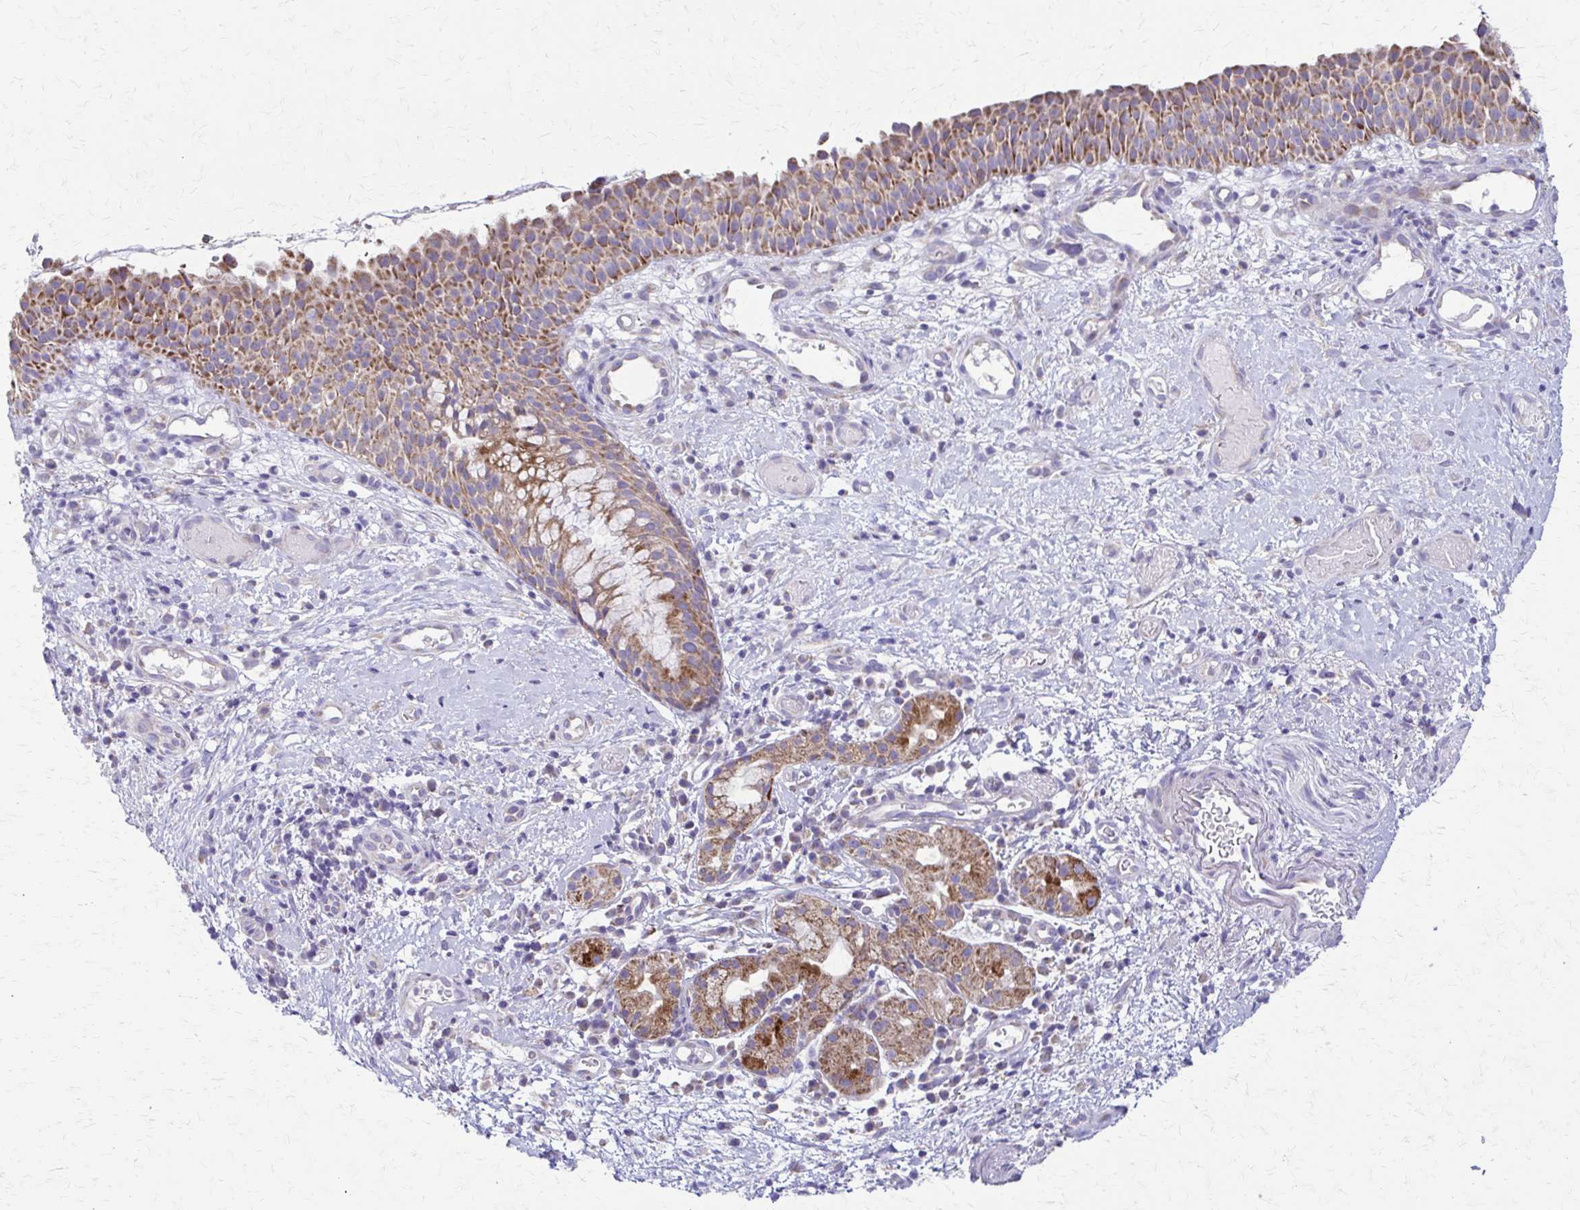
{"staining": {"intensity": "moderate", "quantity": "25%-75%", "location": "cytoplasmic/membranous"}, "tissue": "nasopharynx", "cell_type": "Respiratory epithelial cells", "image_type": "normal", "snomed": [{"axis": "morphology", "description": "Normal tissue, NOS"}, {"axis": "morphology", "description": "Inflammation, NOS"}, {"axis": "topography", "description": "Nasopharynx"}], "caption": "This is a photomicrograph of IHC staining of normal nasopharynx, which shows moderate positivity in the cytoplasmic/membranous of respiratory epithelial cells.", "gene": "SAMD13", "patient": {"sex": "male", "age": 54}}